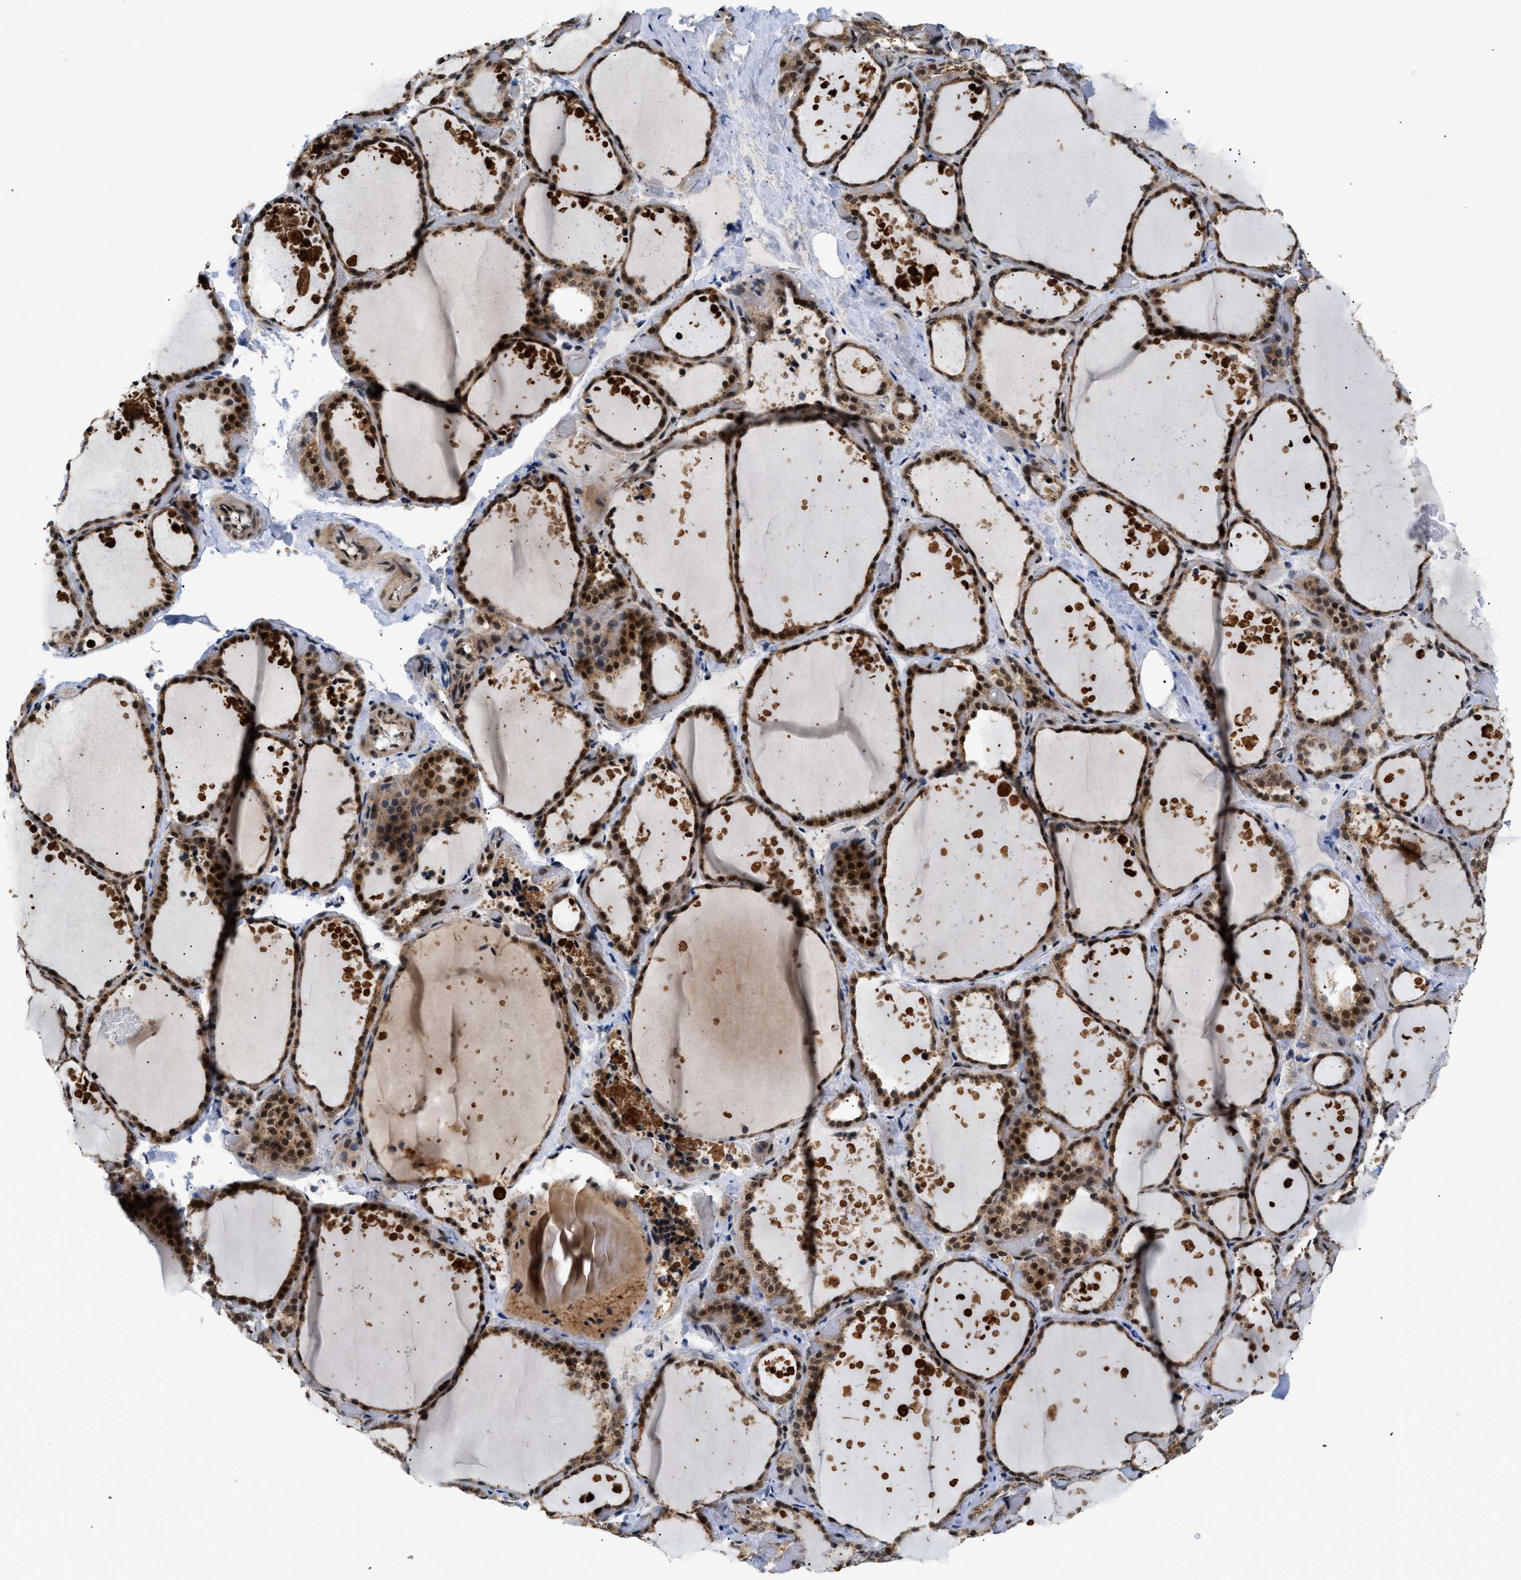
{"staining": {"intensity": "moderate", "quantity": ">75%", "location": "cytoplasmic/membranous,nuclear"}, "tissue": "thyroid gland", "cell_type": "Glandular cells", "image_type": "normal", "snomed": [{"axis": "morphology", "description": "Normal tissue, NOS"}, {"axis": "topography", "description": "Thyroid gland"}], "caption": "Moderate cytoplasmic/membranous,nuclear expression is present in approximately >75% of glandular cells in benign thyroid gland.", "gene": "ZBTB11", "patient": {"sex": "female", "age": 44}}